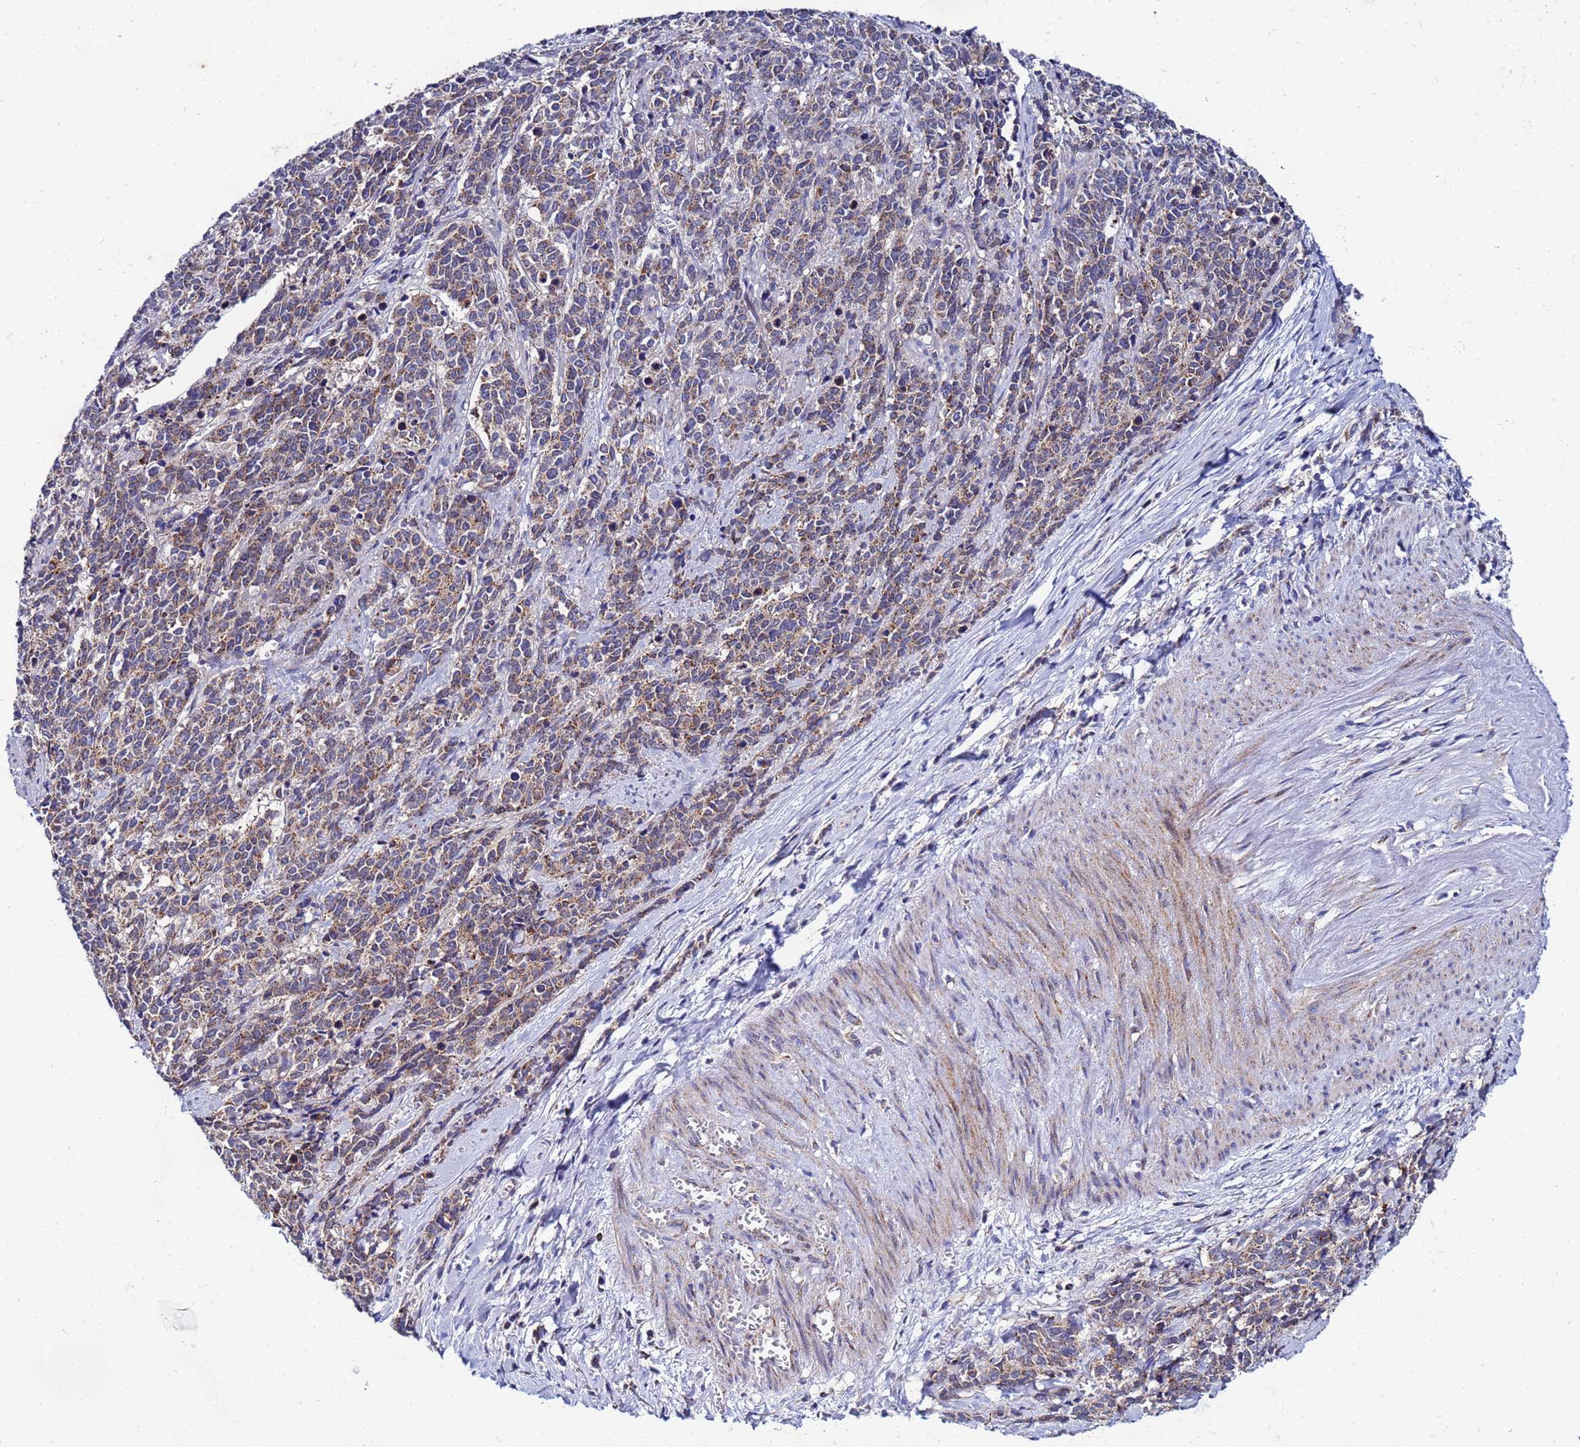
{"staining": {"intensity": "moderate", "quantity": ">75%", "location": "cytoplasmic/membranous"}, "tissue": "cervical cancer", "cell_type": "Tumor cells", "image_type": "cancer", "snomed": [{"axis": "morphology", "description": "Squamous cell carcinoma, NOS"}, {"axis": "topography", "description": "Cervix"}], "caption": "Immunohistochemical staining of cervical cancer demonstrates medium levels of moderate cytoplasmic/membranous staining in about >75% of tumor cells.", "gene": "FAHD2A", "patient": {"sex": "female", "age": 60}}